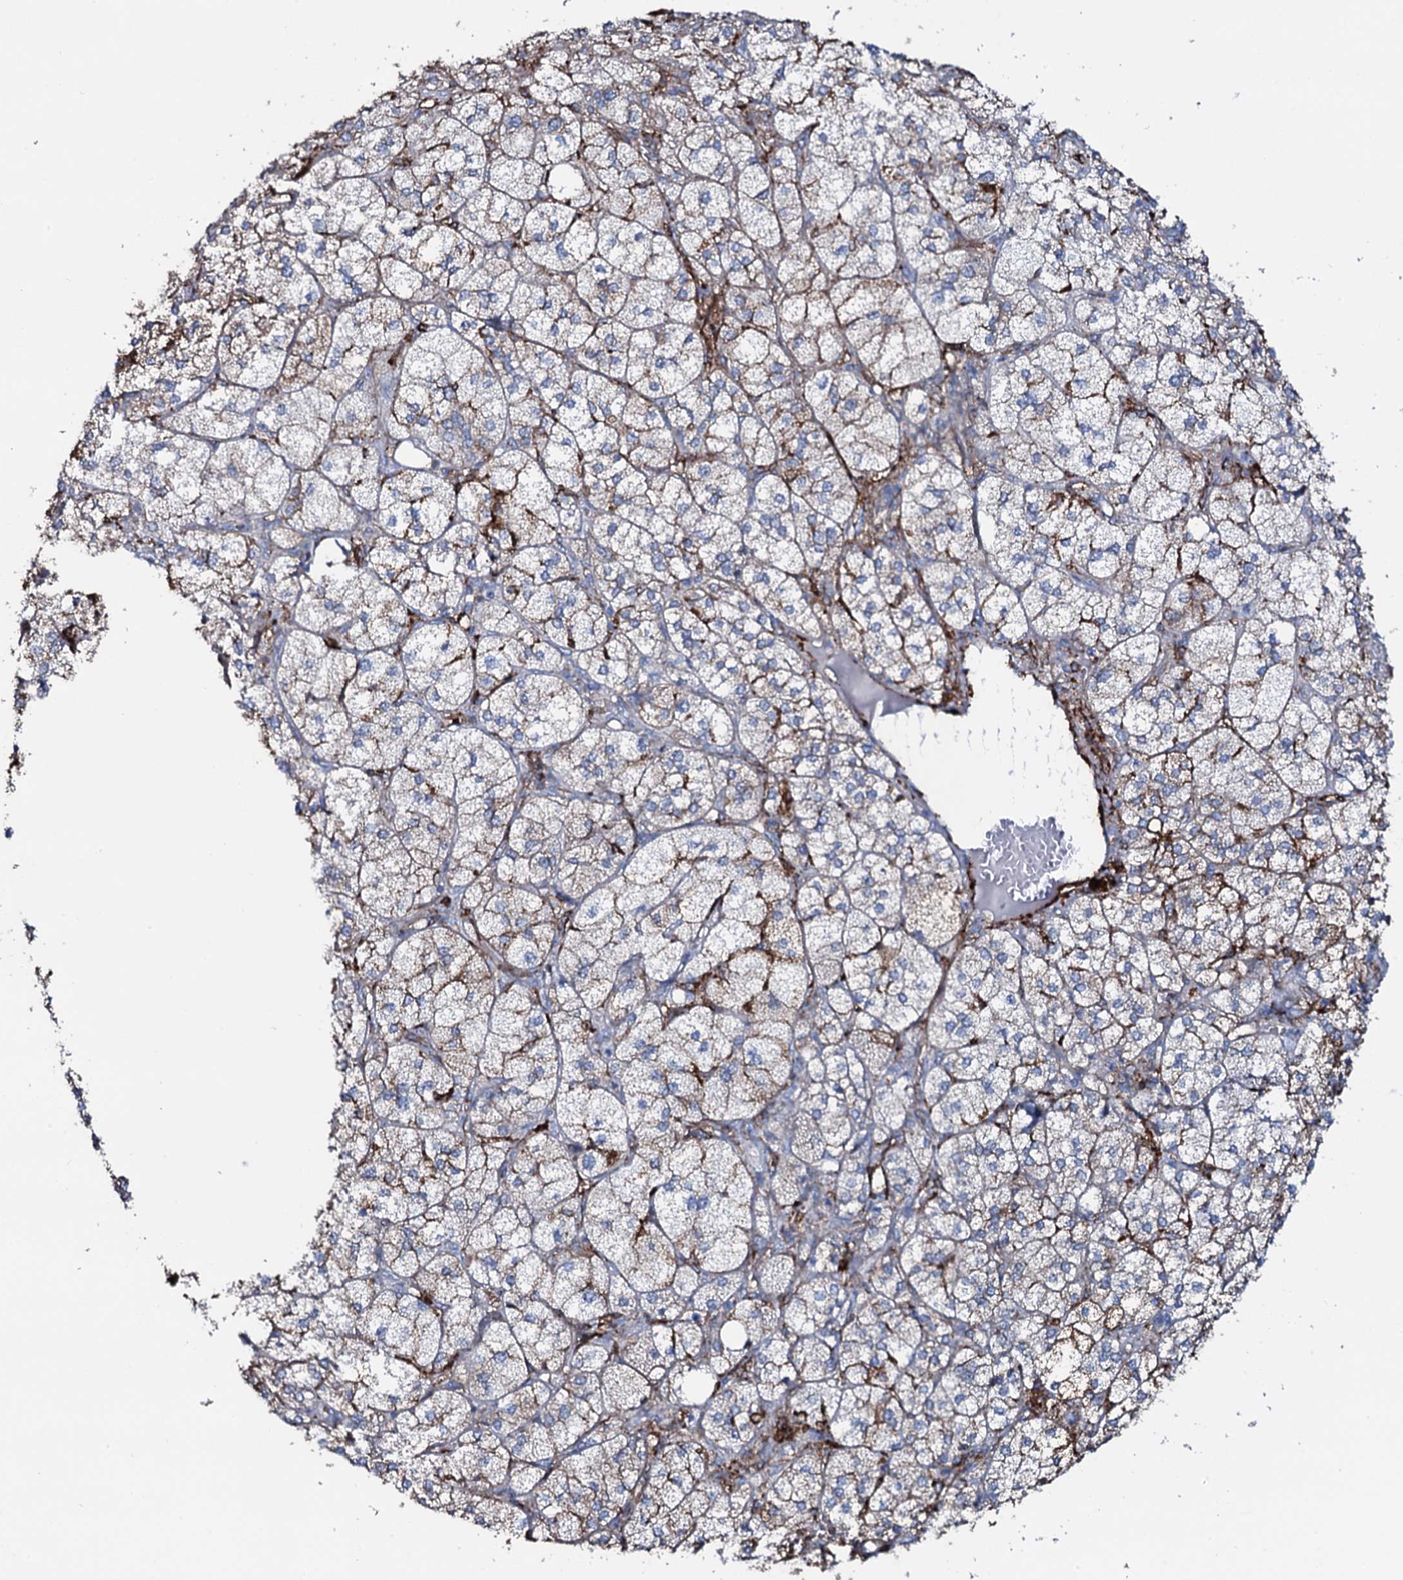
{"staining": {"intensity": "strong", "quantity": "<25%", "location": "cytoplasmic/membranous"}, "tissue": "adrenal gland", "cell_type": "Glandular cells", "image_type": "normal", "snomed": [{"axis": "morphology", "description": "Normal tissue, NOS"}, {"axis": "topography", "description": "Adrenal gland"}], "caption": "Immunohistochemical staining of unremarkable human adrenal gland shows strong cytoplasmic/membranous protein staining in about <25% of glandular cells.", "gene": "OSBPL2", "patient": {"sex": "female", "age": 61}}